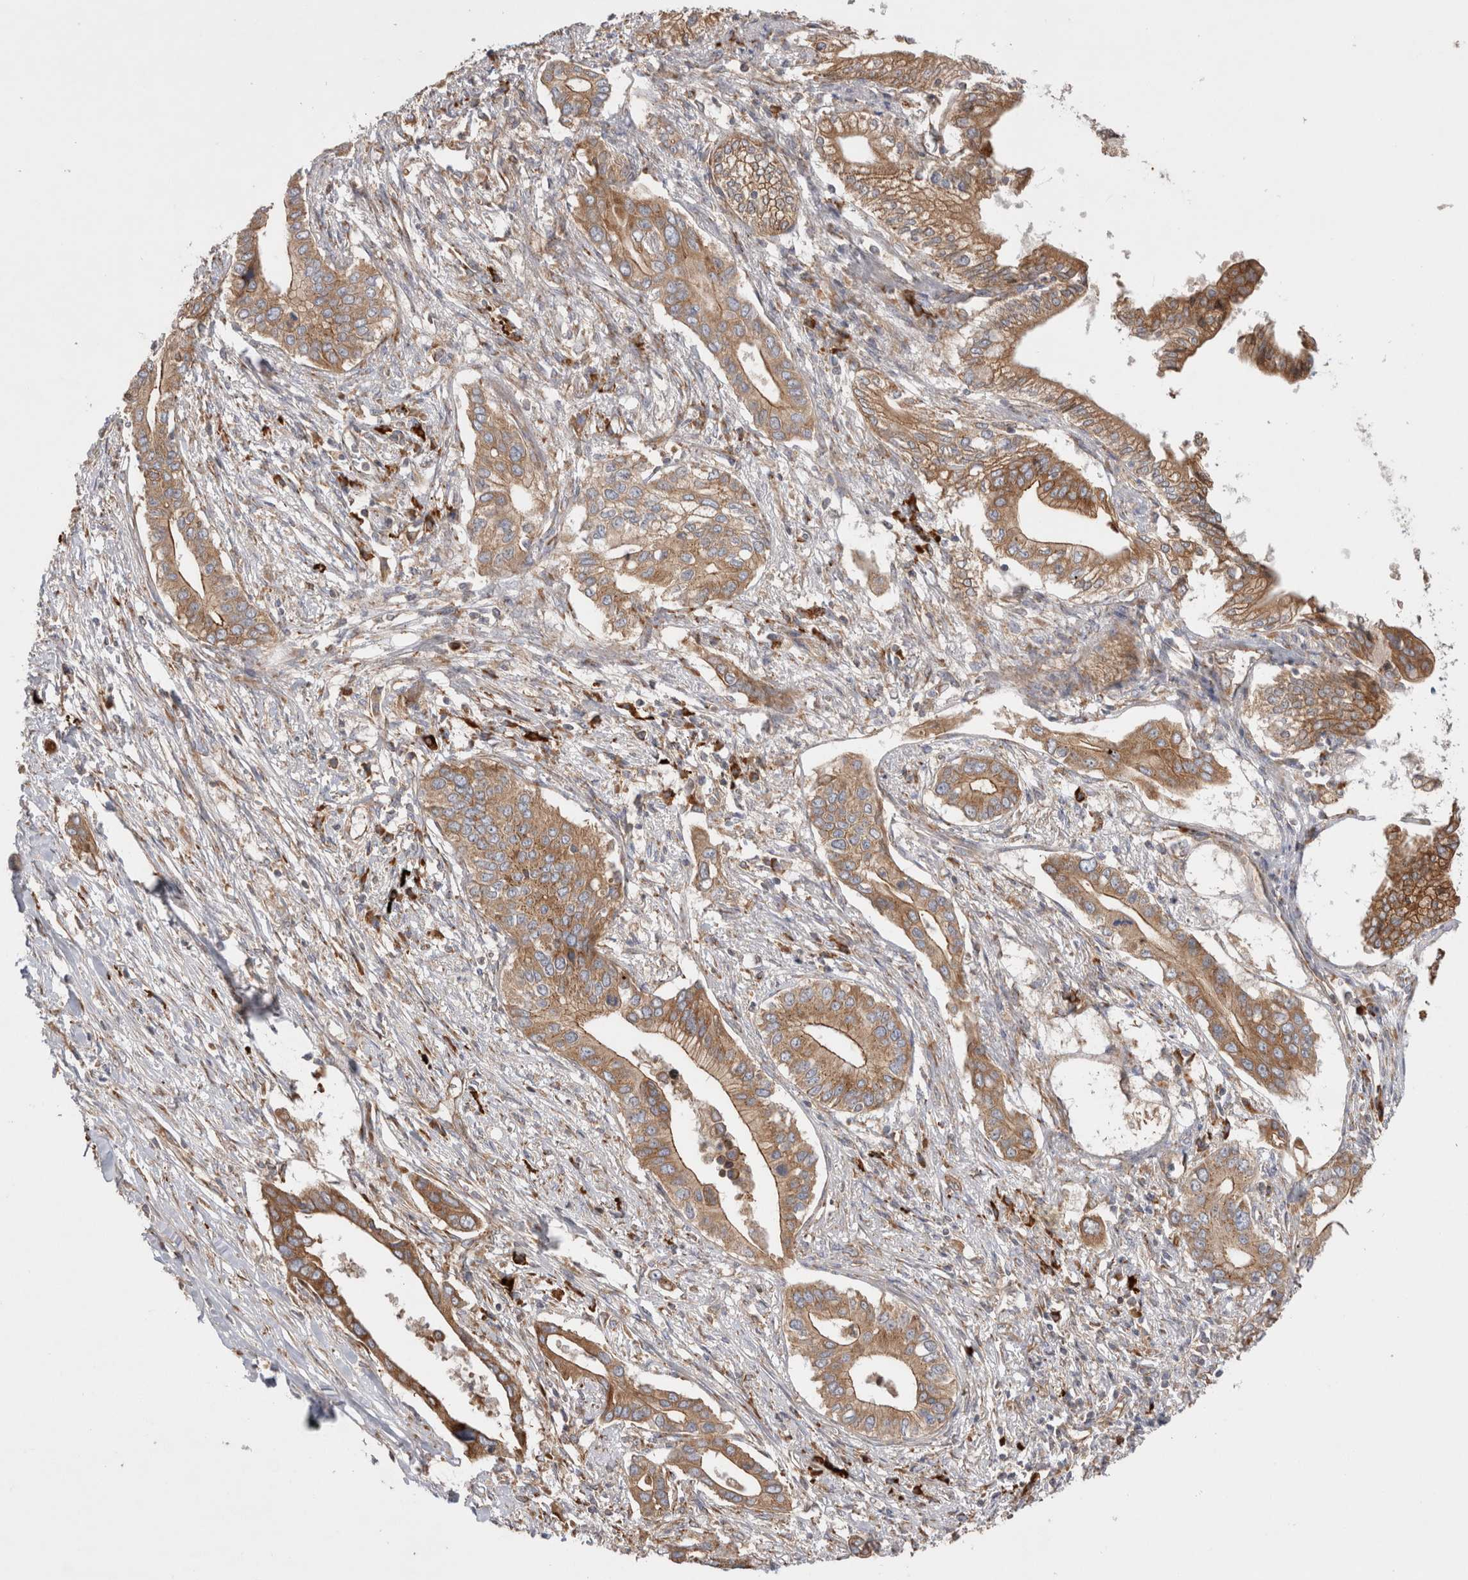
{"staining": {"intensity": "moderate", "quantity": ">75%", "location": "cytoplasmic/membranous"}, "tissue": "pancreatic cancer", "cell_type": "Tumor cells", "image_type": "cancer", "snomed": [{"axis": "morphology", "description": "Normal tissue, NOS"}, {"axis": "morphology", "description": "Adenocarcinoma, NOS"}, {"axis": "topography", "description": "Pancreas"}, {"axis": "topography", "description": "Peripheral nerve tissue"}], "caption": "Pancreatic cancer (adenocarcinoma) tissue shows moderate cytoplasmic/membranous staining in approximately >75% of tumor cells", "gene": "PDCD10", "patient": {"sex": "male", "age": 59}}